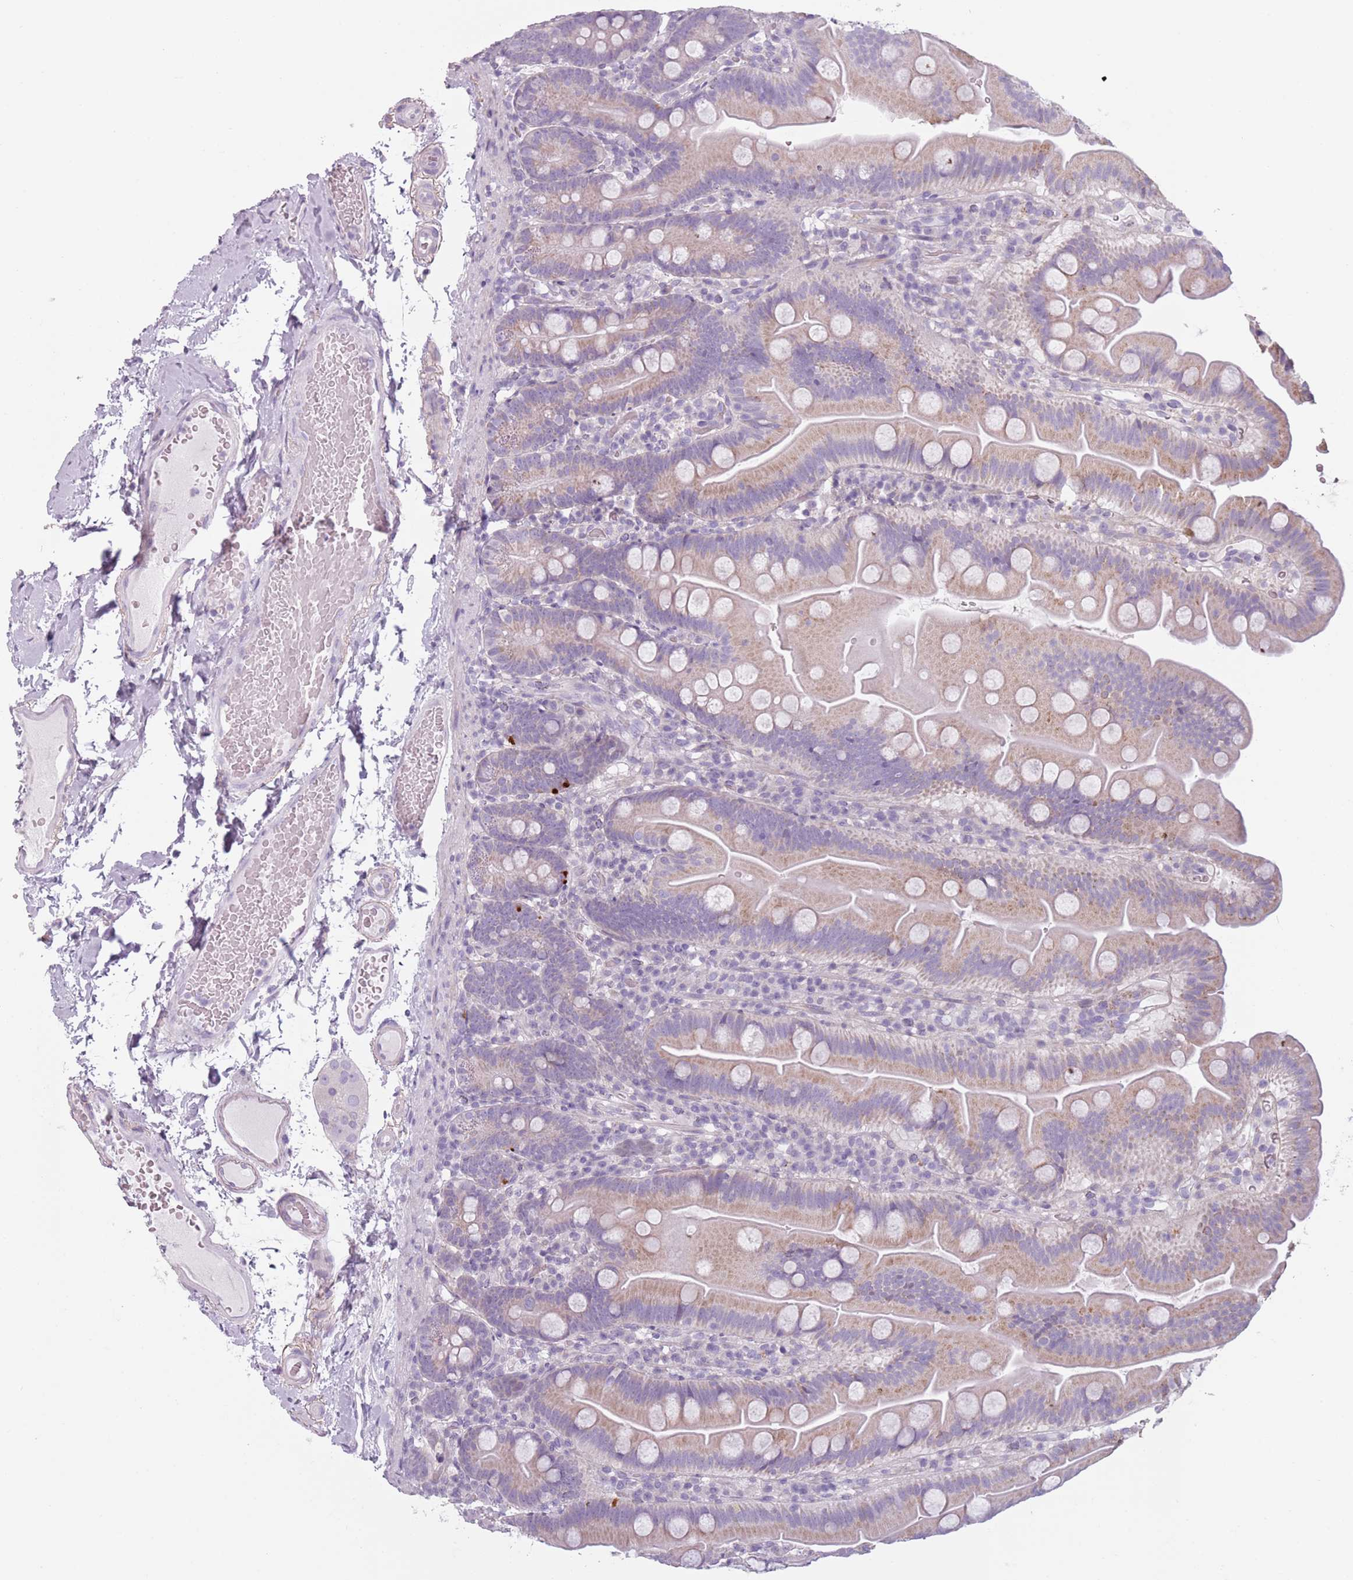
{"staining": {"intensity": "moderate", "quantity": "25%-75%", "location": "cytoplasmic/membranous"}, "tissue": "small intestine", "cell_type": "Glandular cells", "image_type": "normal", "snomed": [{"axis": "morphology", "description": "Normal tissue, NOS"}, {"axis": "topography", "description": "Small intestine"}], "caption": "An image of human small intestine stained for a protein reveals moderate cytoplasmic/membranous brown staining in glandular cells. The protein of interest is shown in brown color, while the nuclei are stained blue.", "gene": "MEGF8", "patient": {"sex": "female", "age": 68}}